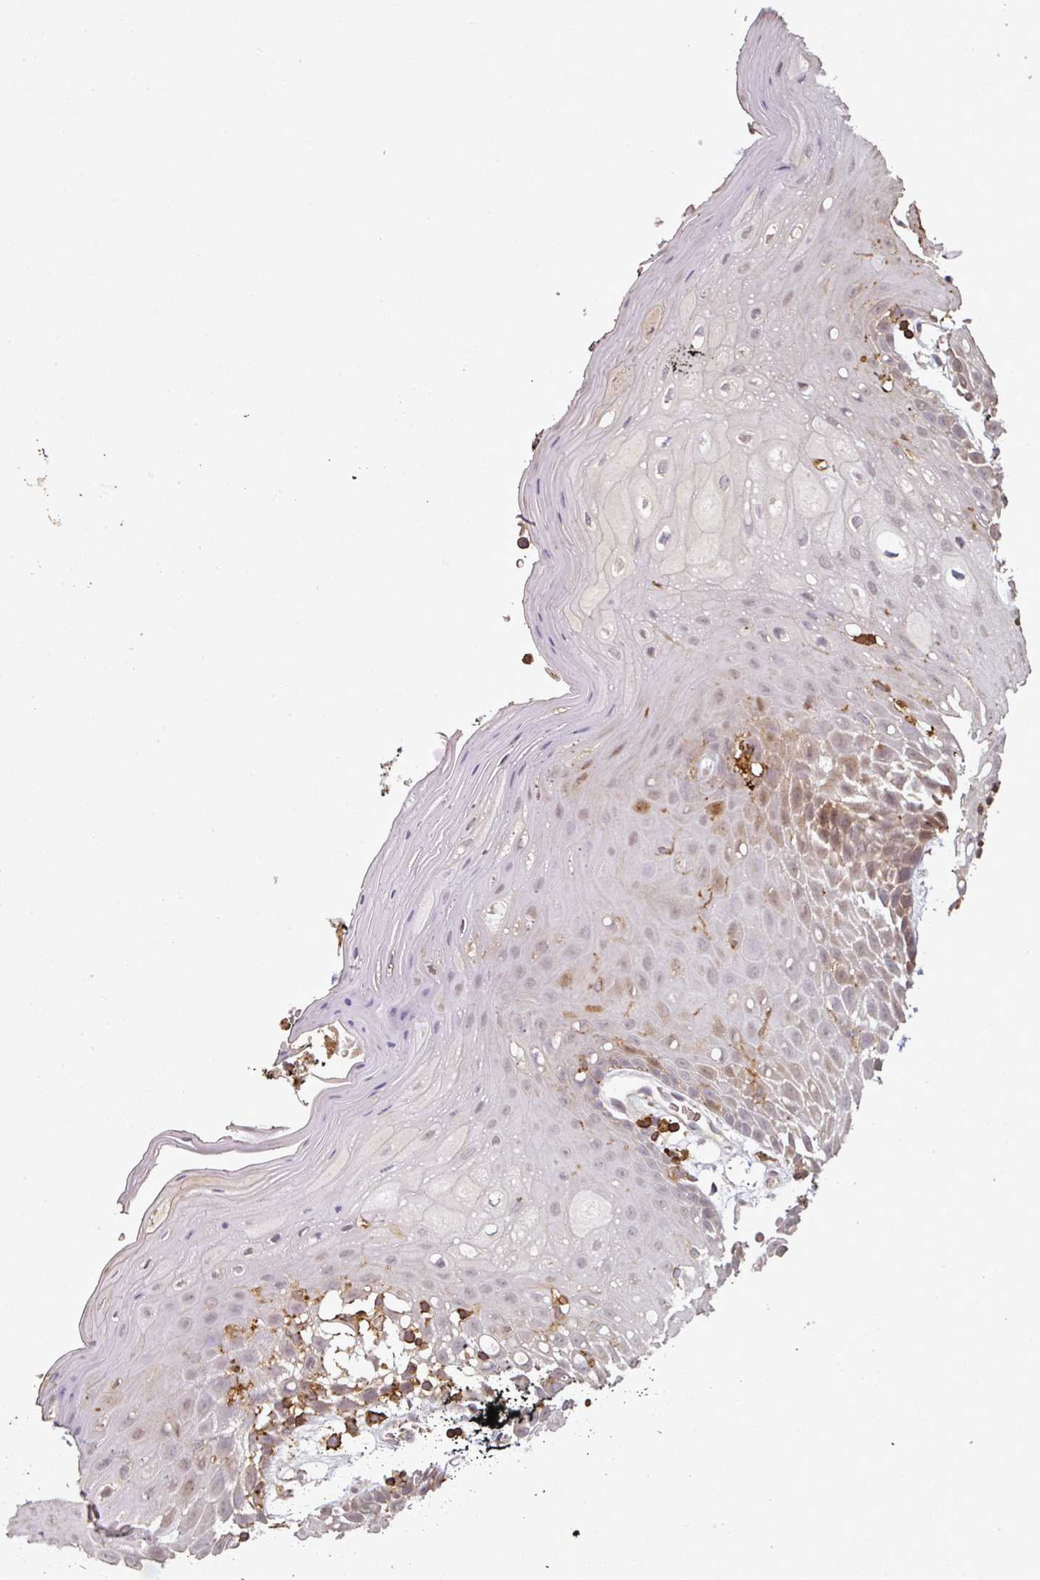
{"staining": {"intensity": "moderate", "quantity": "<25%", "location": "cytoplasmic/membranous"}, "tissue": "oral mucosa", "cell_type": "Squamous epithelial cells", "image_type": "normal", "snomed": [{"axis": "morphology", "description": "Normal tissue, NOS"}, {"axis": "topography", "description": "Oral tissue"}, {"axis": "topography", "description": "Tounge, NOS"}], "caption": "This image shows immunohistochemistry staining of normal oral mucosa, with low moderate cytoplasmic/membranous staining in approximately <25% of squamous epithelial cells.", "gene": "OLFML2B", "patient": {"sex": "female", "age": 59}}